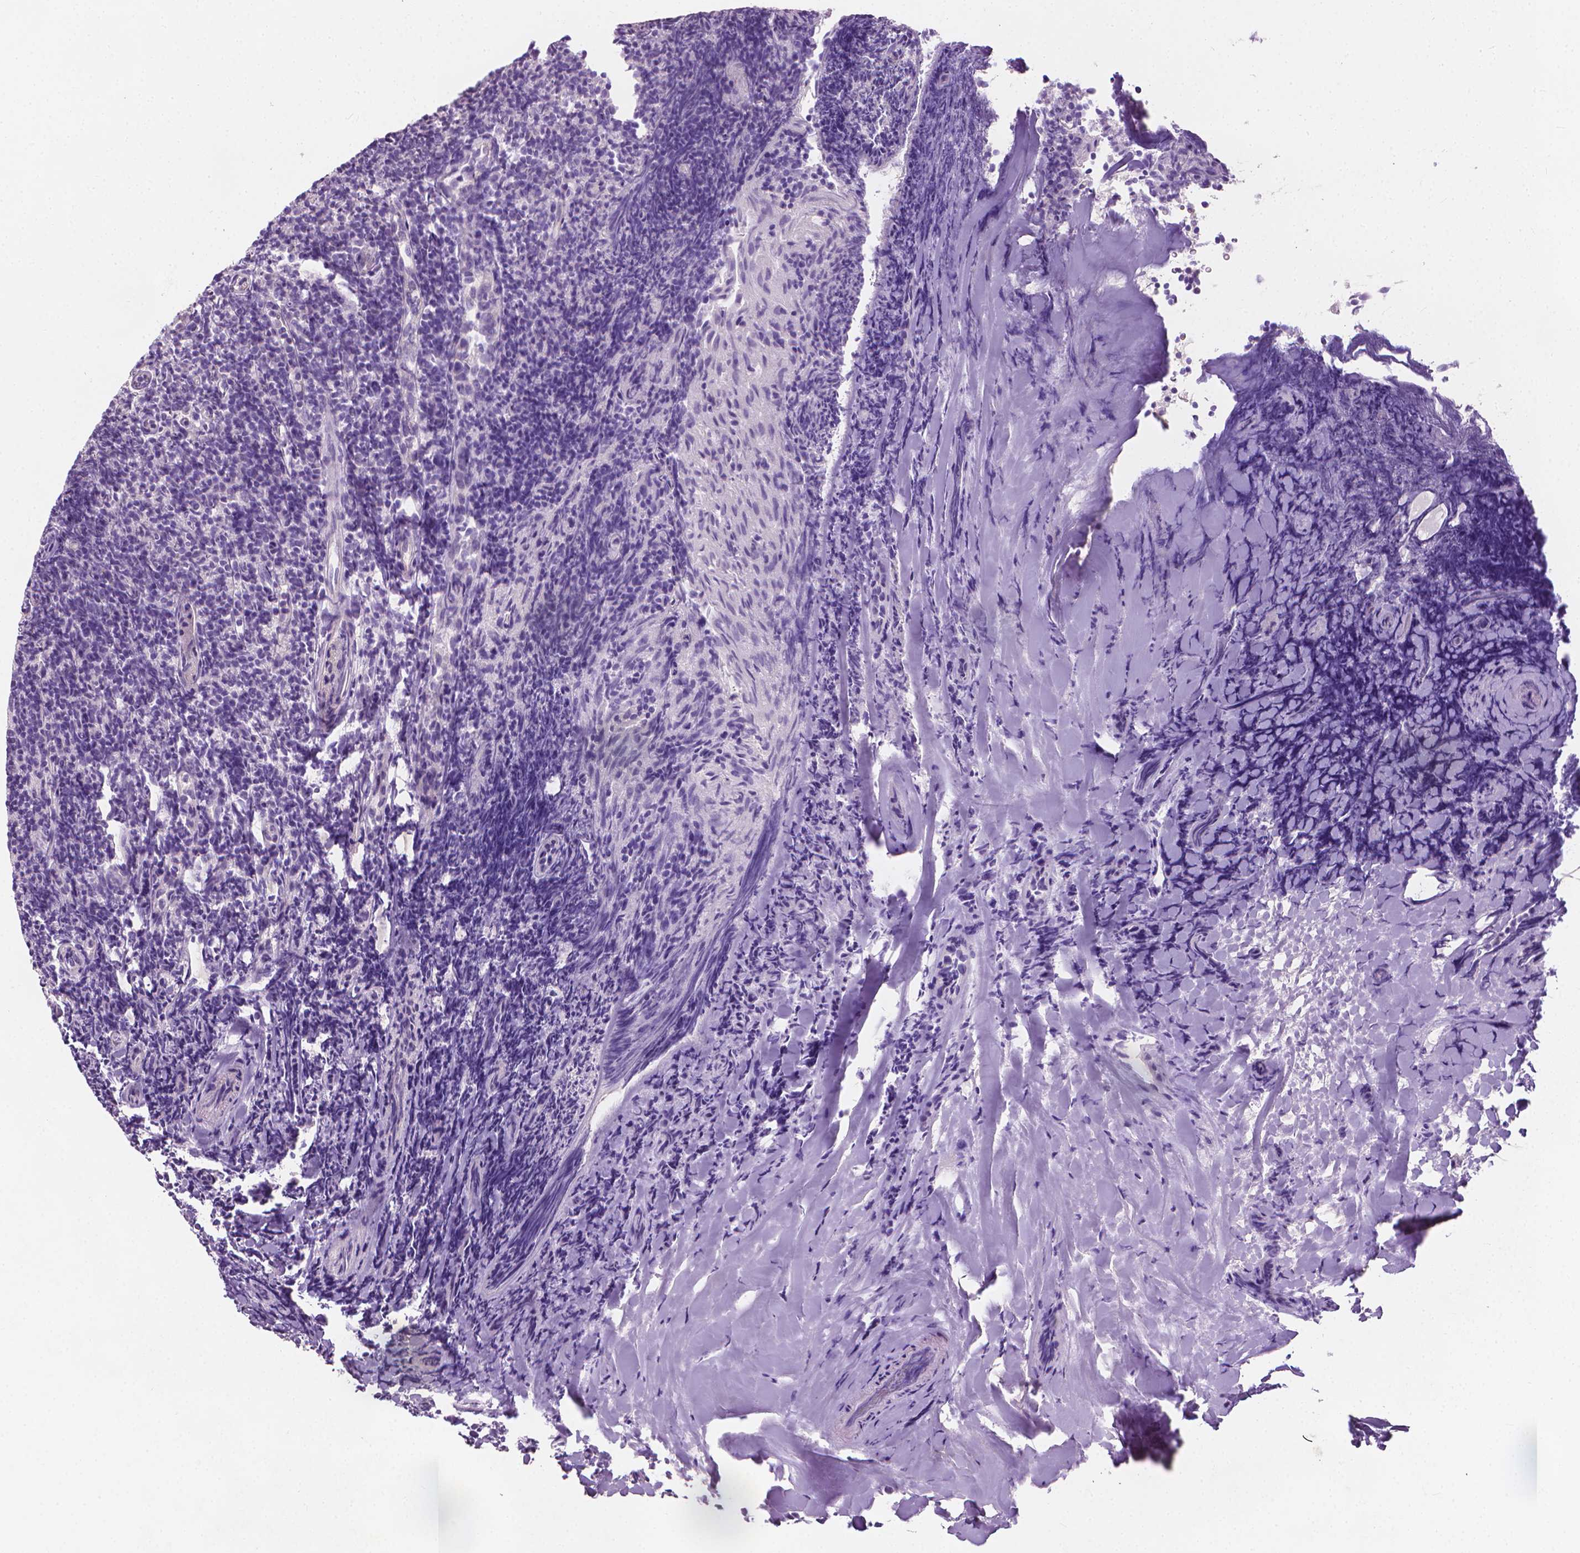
{"staining": {"intensity": "negative", "quantity": "none", "location": "none"}, "tissue": "tonsil", "cell_type": "Germinal center cells", "image_type": "normal", "snomed": [{"axis": "morphology", "description": "Normal tissue, NOS"}, {"axis": "topography", "description": "Tonsil"}], "caption": "Germinal center cells show no significant expression in benign tonsil. The staining was performed using DAB to visualize the protein expression in brown, while the nuclei were stained in blue with hematoxylin (Magnification: 20x).", "gene": "KRT73", "patient": {"sex": "female", "age": 10}}